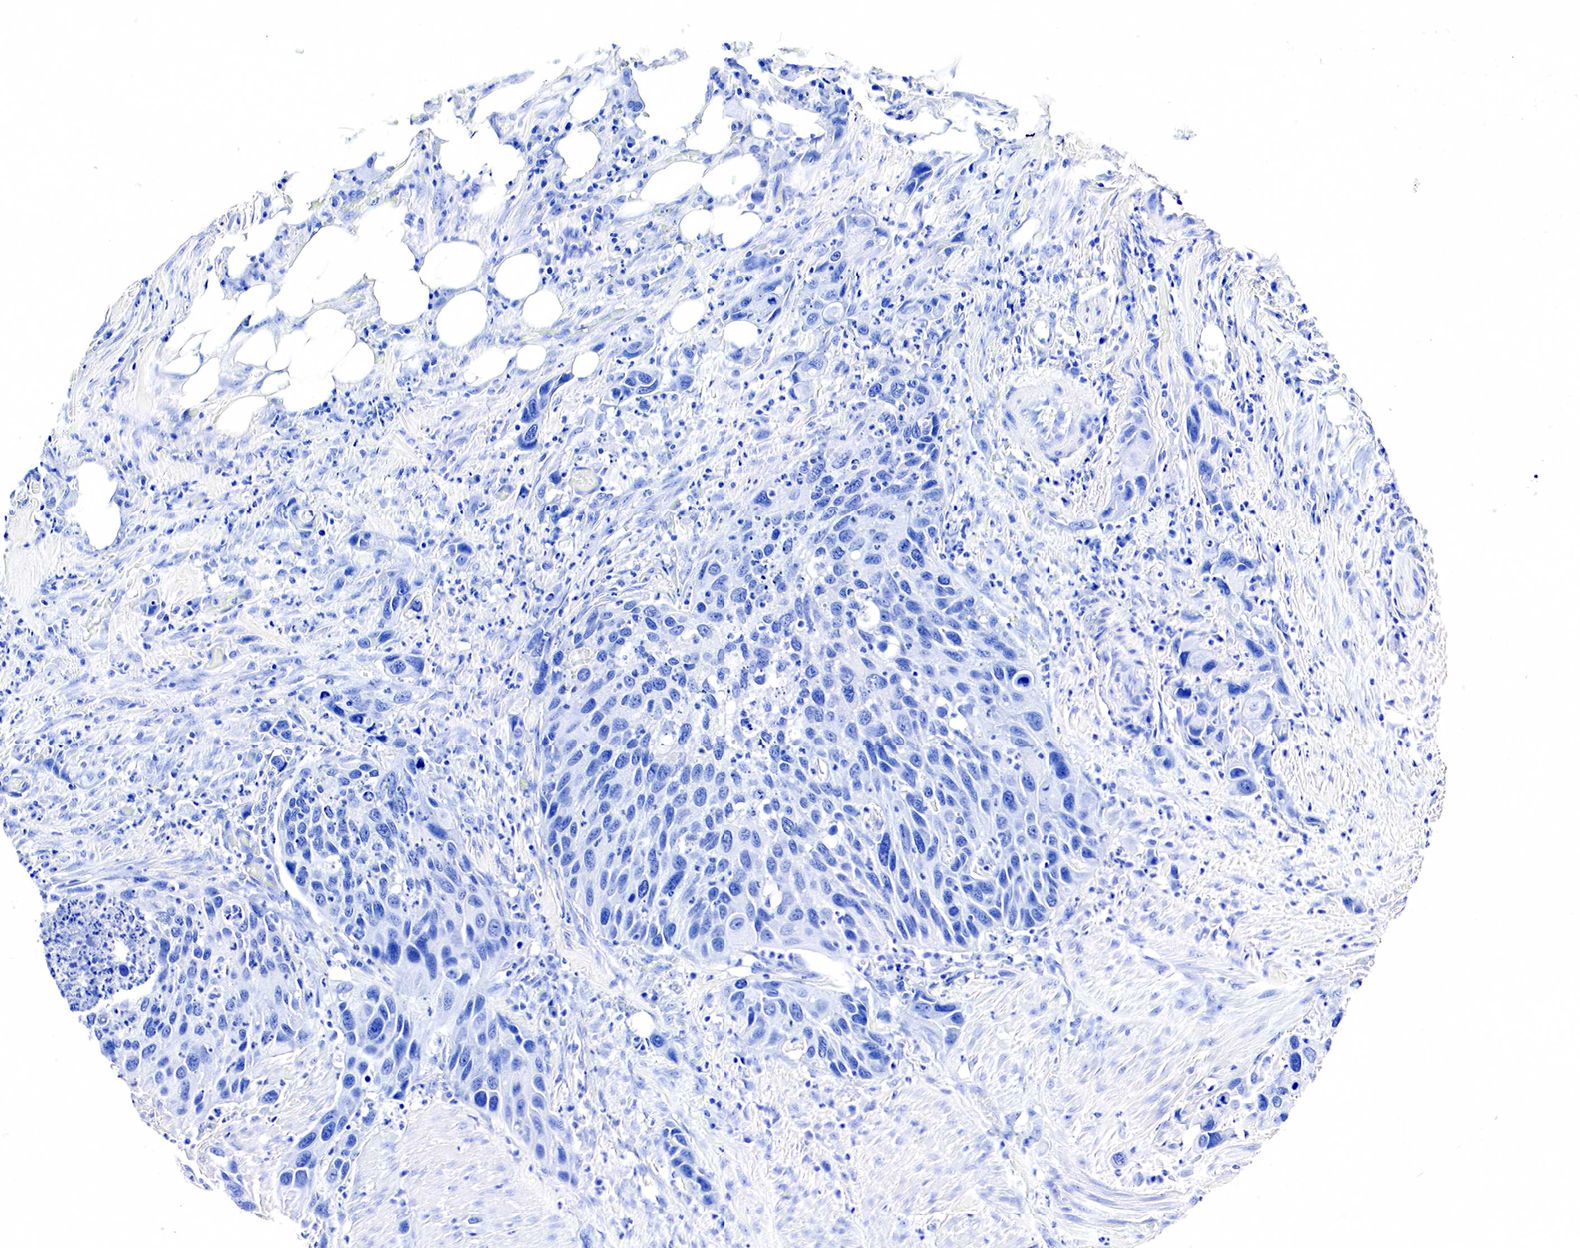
{"staining": {"intensity": "negative", "quantity": "none", "location": "none"}, "tissue": "urothelial cancer", "cell_type": "Tumor cells", "image_type": "cancer", "snomed": [{"axis": "morphology", "description": "Urothelial carcinoma, High grade"}, {"axis": "topography", "description": "Urinary bladder"}], "caption": "High-grade urothelial carcinoma stained for a protein using immunohistochemistry (IHC) demonstrates no staining tumor cells.", "gene": "ACP3", "patient": {"sex": "male", "age": 66}}